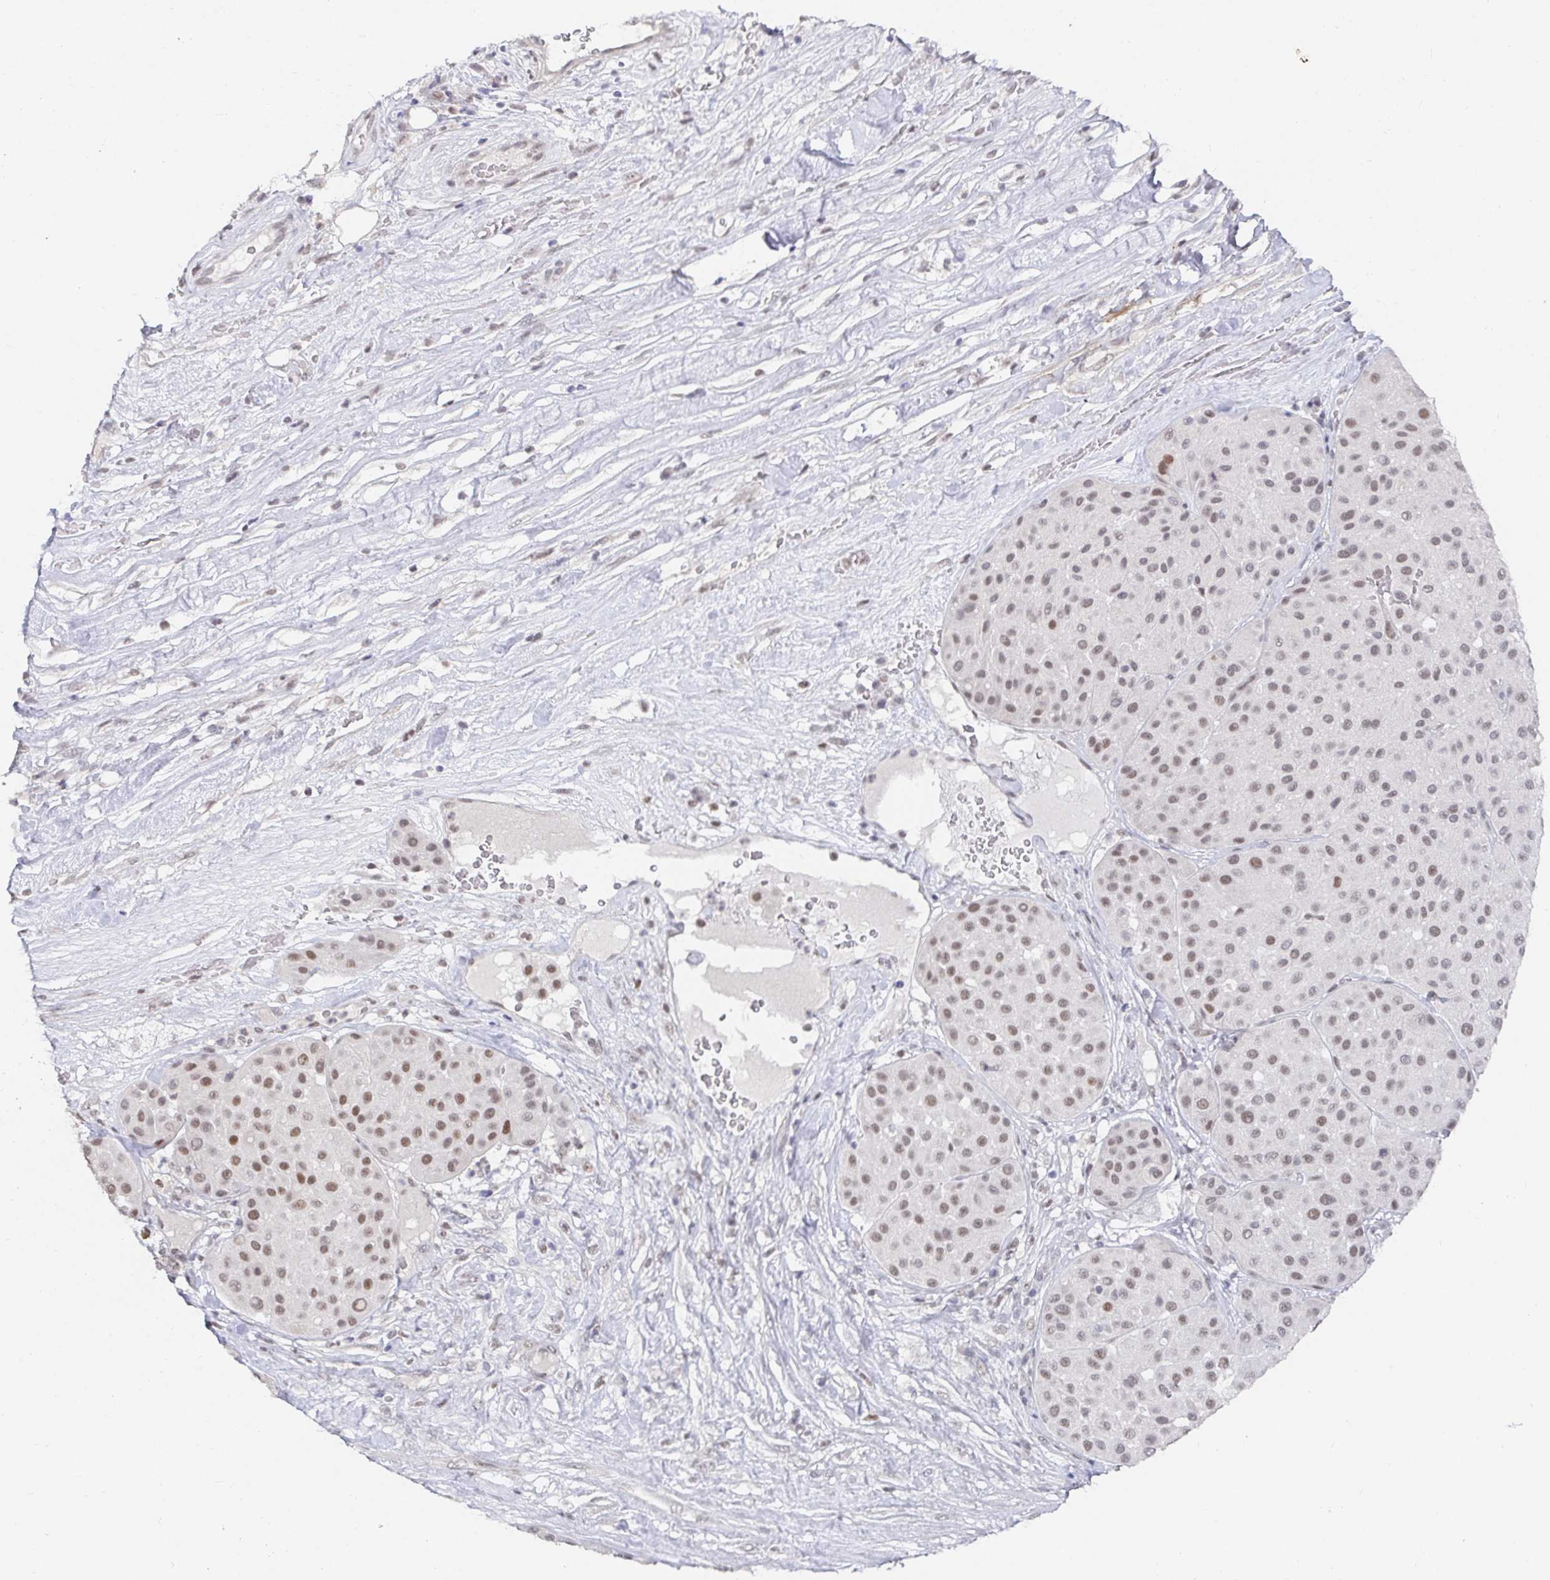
{"staining": {"intensity": "moderate", "quantity": ">75%", "location": "nuclear"}, "tissue": "melanoma", "cell_type": "Tumor cells", "image_type": "cancer", "snomed": [{"axis": "morphology", "description": "Malignant melanoma, Metastatic site"}, {"axis": "topography", "description": "Smooth muscle"}], "caption": "Immunohistochemical staining of human melanoma shows medium levels of moderate nuclear expression in approximately >75% of tumor cells. (IHC, brightfield microscopy, high magnification).", "gene": "RCOR1", "patient": {"sex": "male", "age": 41}}